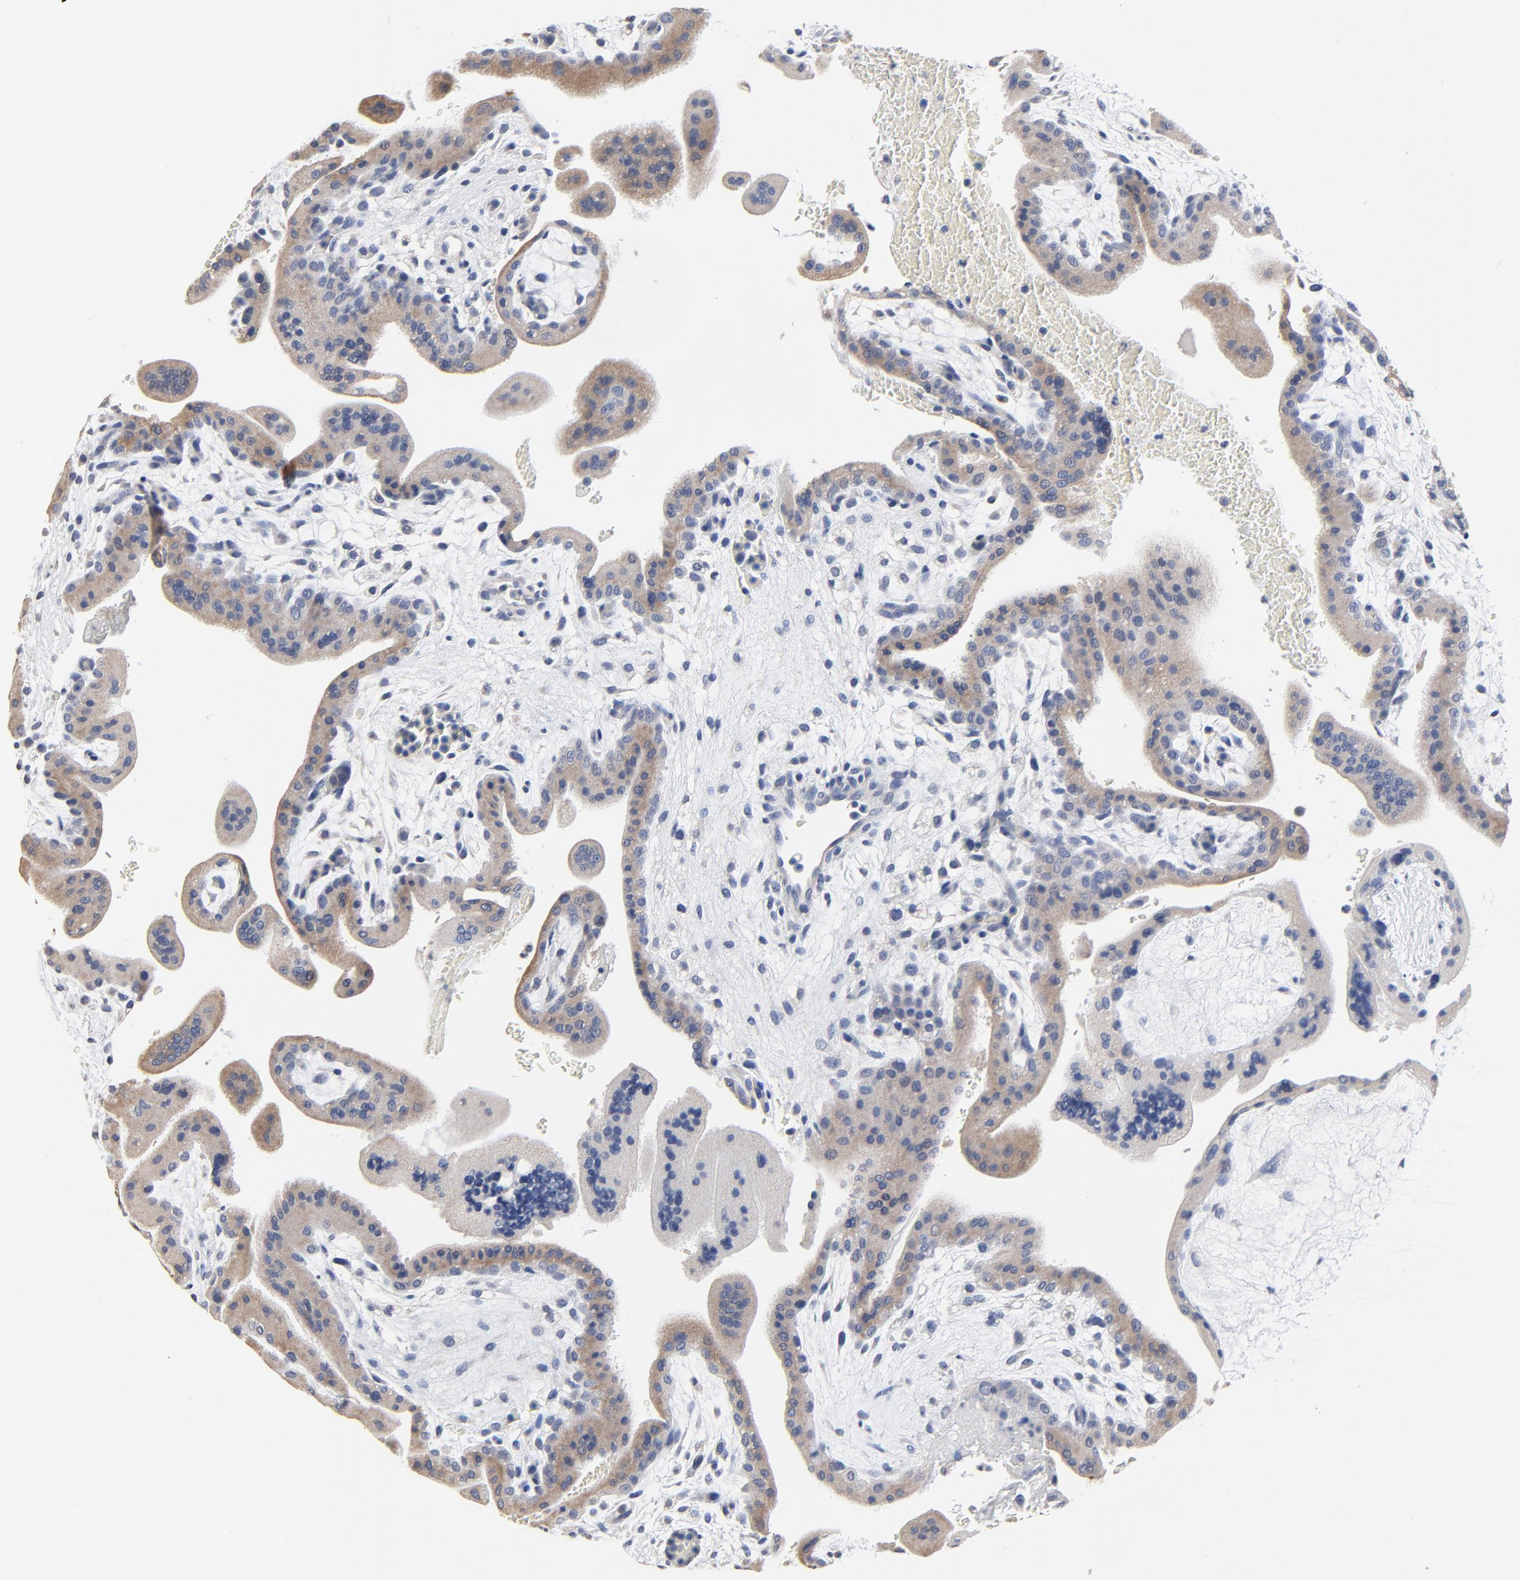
{"staining": {"intensity": "moderate", "quantity": ">75%", "location": "cytoplasmic/membranous"}, "tissue": "placenta", "cell_type": "Trophoblastic cells", "image_type": "normal", "snomed": [{"axis": "morphology", "description": "Normal tissue, NOS"}, {"axis": "topography", "description": "Placenta"}], "caption": "Benign placenta was stained to show a protein in brown. There is medium levels of moderate cytoplasmic/membranous staining in approximately >75% of trophoblastic cells.", "gene": "FBXL5", "patient": {"sex": "female", "age": 35}}